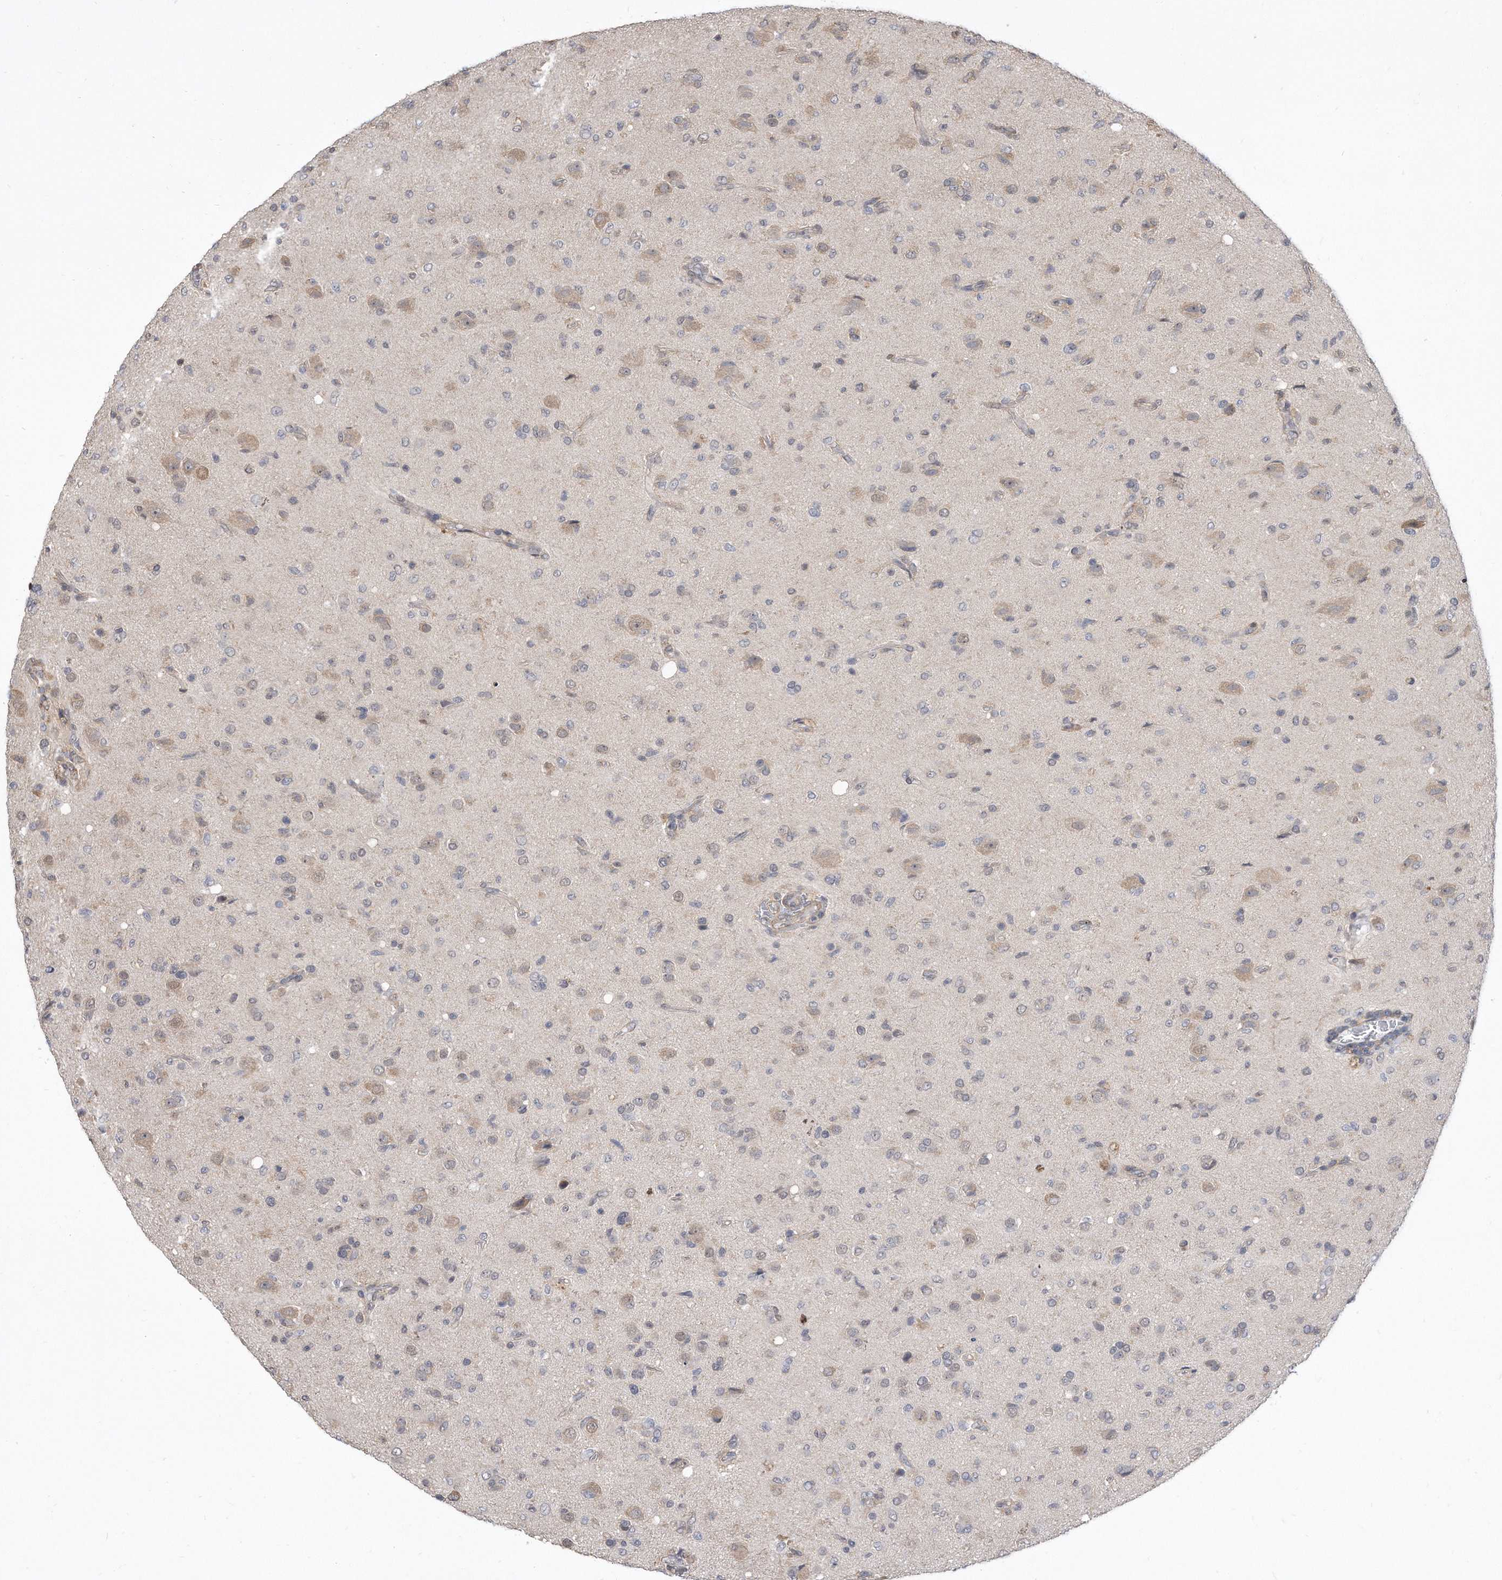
{"staining": {"intensity": "negative", "quantity": "none", "location": "none"}, "tissue": "glioma", "cell_type": "Tumor cells", "image_type": "cancer", "snomed": [{"axis": "morphology", "description": "Glioma, malignant, High grade"}, {"axis": "topography", "description": "Brain"}], "caption": "IHC of human glioma reveals no positivity in tumor cells.", "gene": "TCP1", "patient": {"sex": "female", "age": 57}}